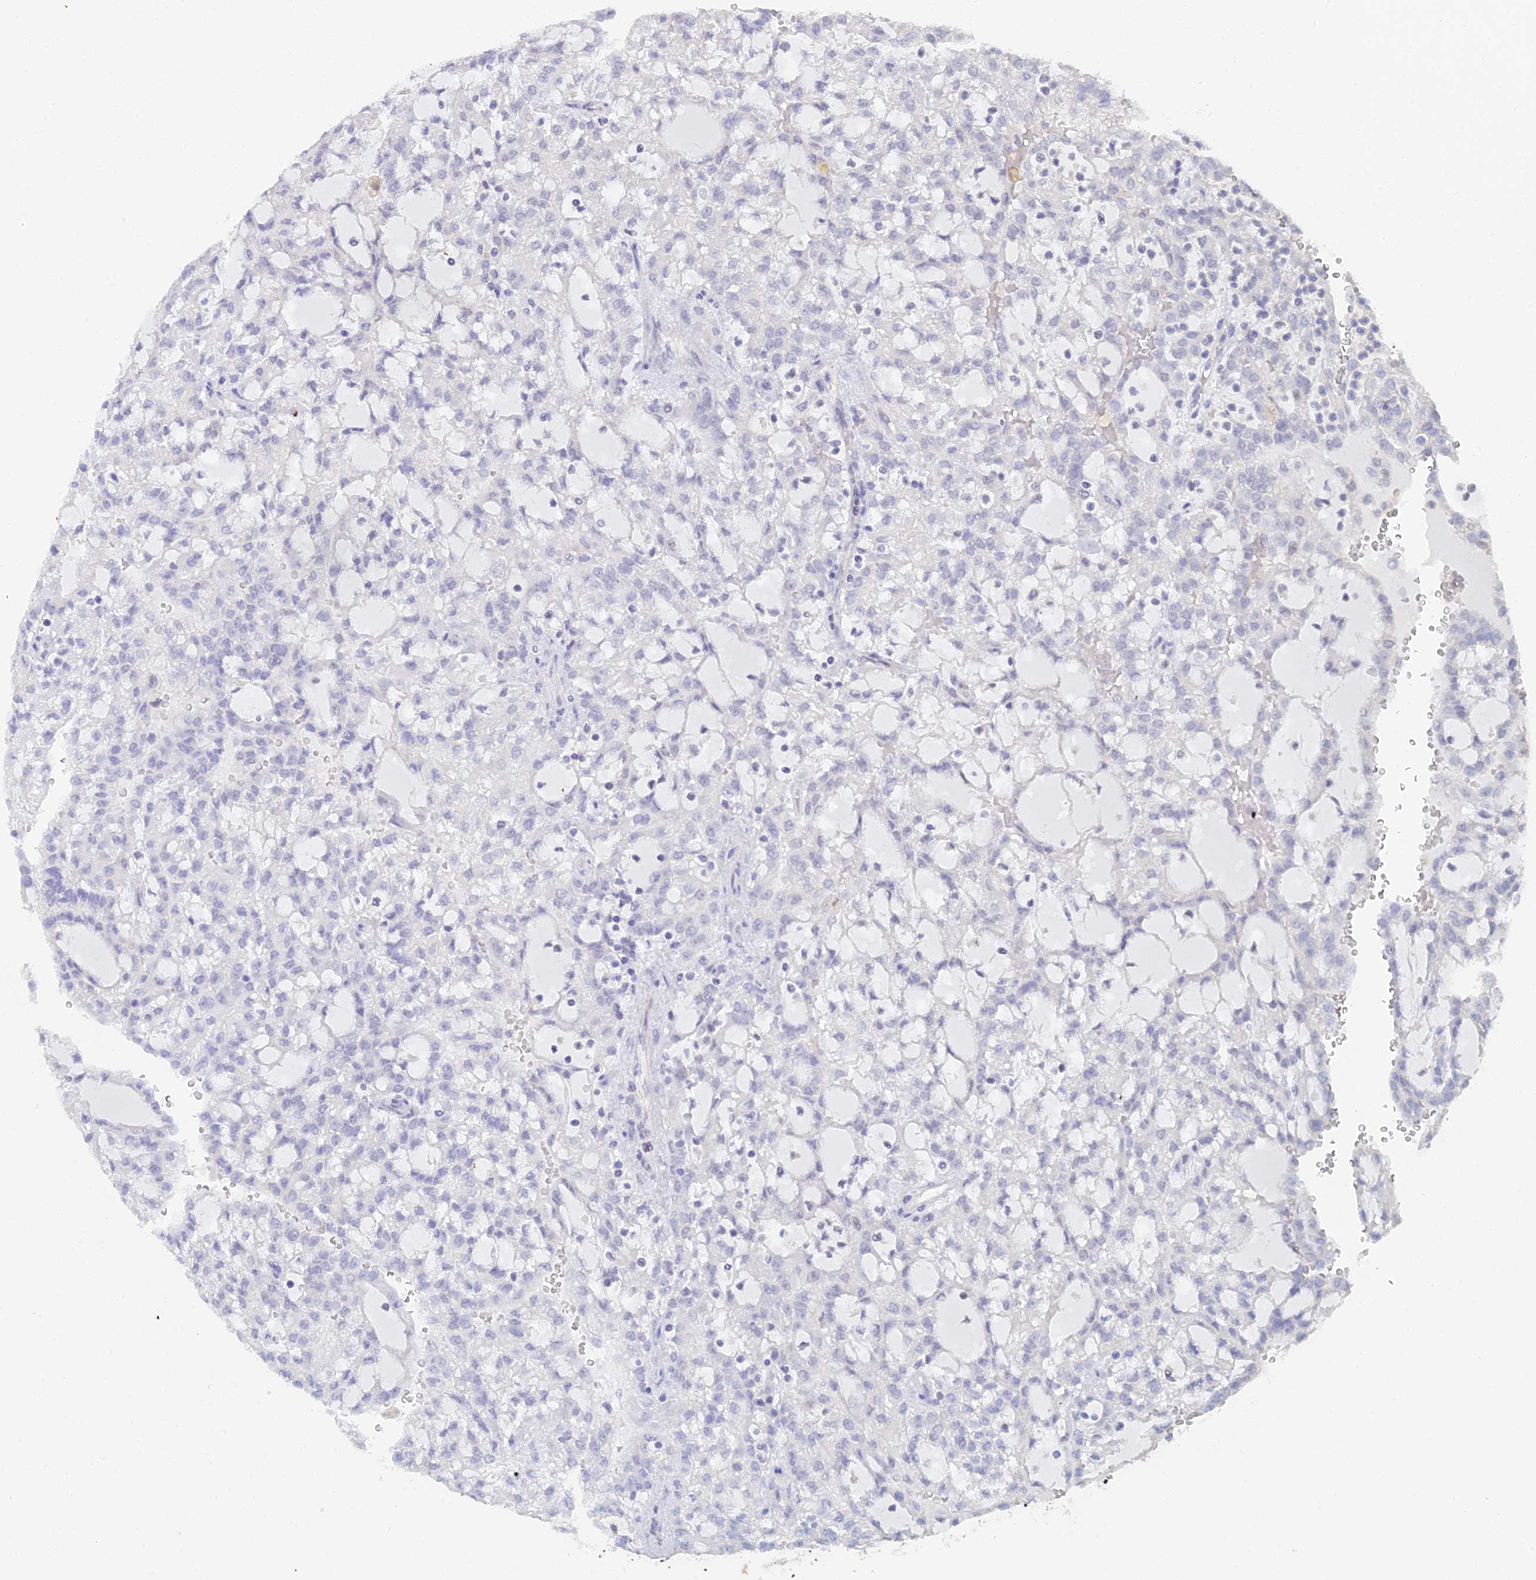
{"staining": {"intensity": "negative", "quantity": "none", "location": "none"}, "tissue": "renal cancer", "cell_type": "Tumor cells", "image_type": "cancer", "snomed": [{"axis": "morphology", "description": "Adenocarcinoma, NOS"}, {"axis": "topography", "description": "Kidney"}], "caption": "A micrograph of human renal cancer (adenocarcinoma) is negative for staining in tumor cells.", "gene": "MCM2", "patient": {"sex": "male", "age": 63}}